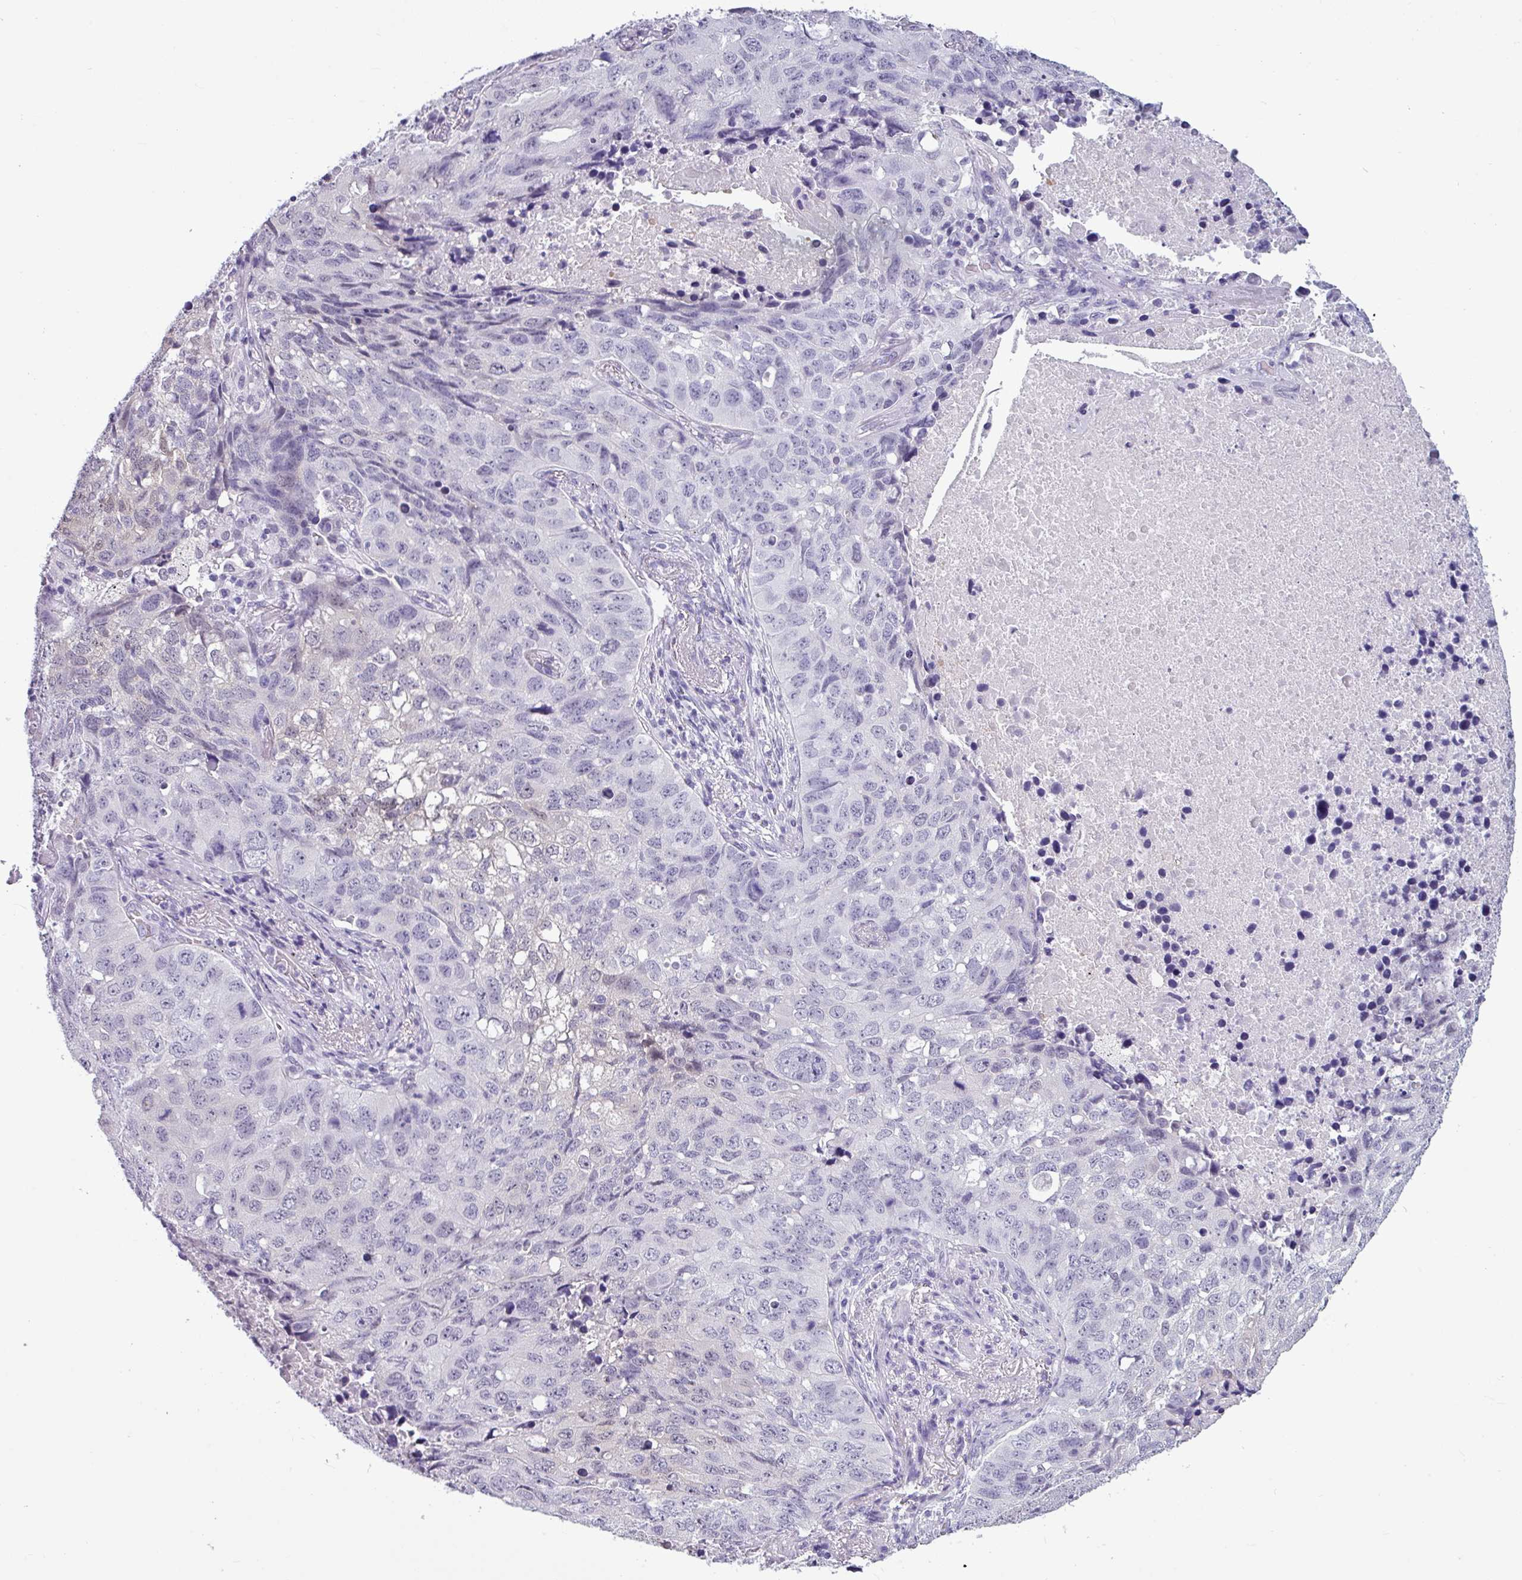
{"staining": {"intensity": "negative", "quantity": "none", "location": "none"}, "tissue": "lung cancer", "cell_type": "Tumor cells", "image_type": "cancer", "snomed": [{"axis": "morphology", "description": "Squamous cell carcinoma, NOS"}, {"axis": "topography", "description": "Lung"}], "caption": "The IHC micrograph has no significant staining in tumor cells of squamous cell carcinoma (lung) tissue.", "gene": "SRGAP1", "patient": {"sex": "male", "age": 60}}